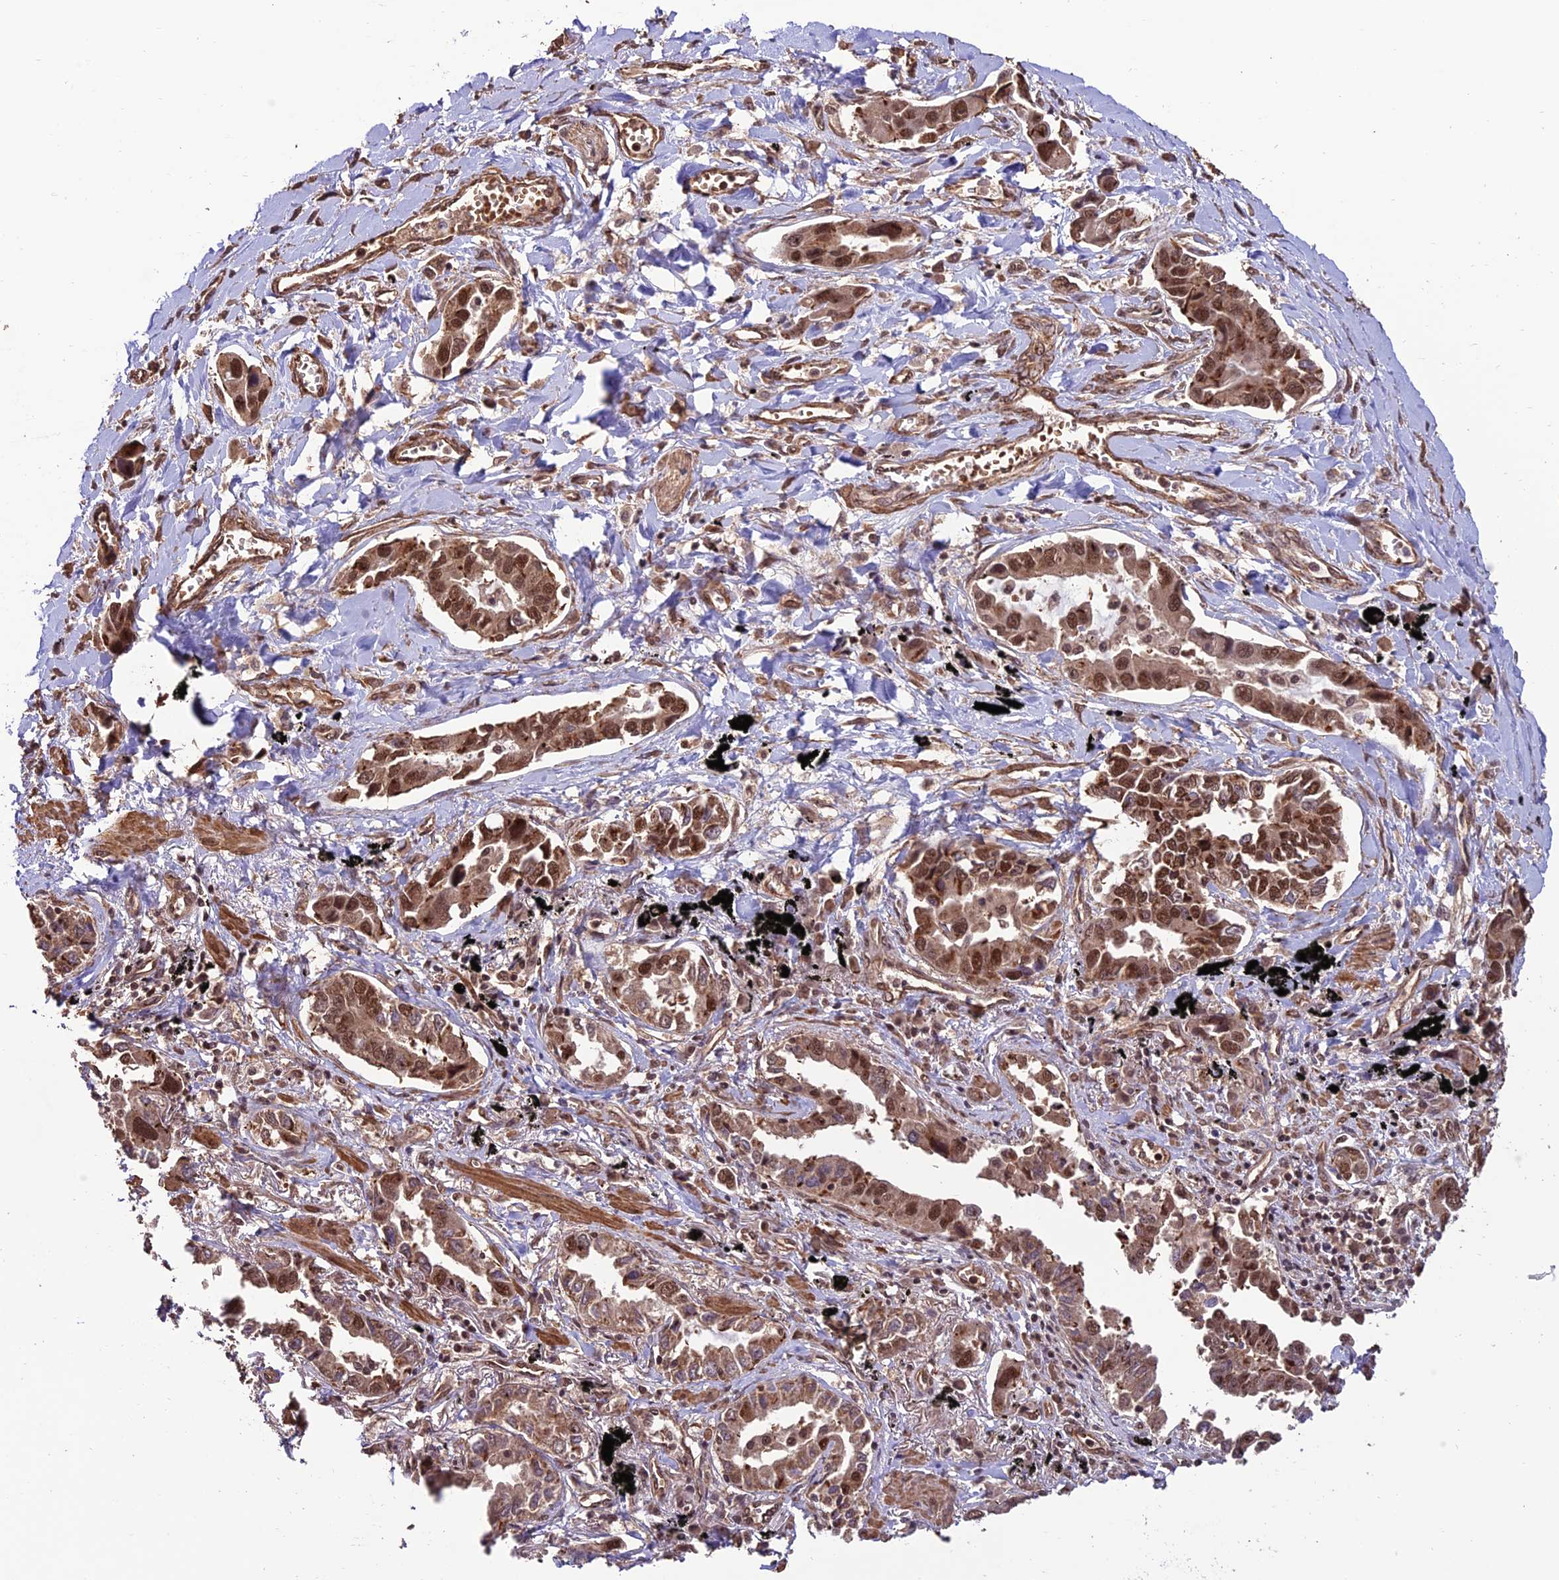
{"staining": {"intensity": "moderate", "quantity": ">75%", "location": "cytoplasmic/membranous,nuclear"}, "tissue": "lung cancer", "cell_type": "Tumor cells", "image_type": "cancer", "snomed": [{"axis": "morphology", "description": "Adenocarcinoma, NOS"}, {"axis": "topography", "description": "Lung"}], "caption": "Moderate cytoplasmic/membranous and nuclear protein staining is appreciated in about >75% of tumor cells in lung cancer. Nuclei are stained in blue.", "gene": "CABIN1", "patient": {"sex": "male", "age": 67}}